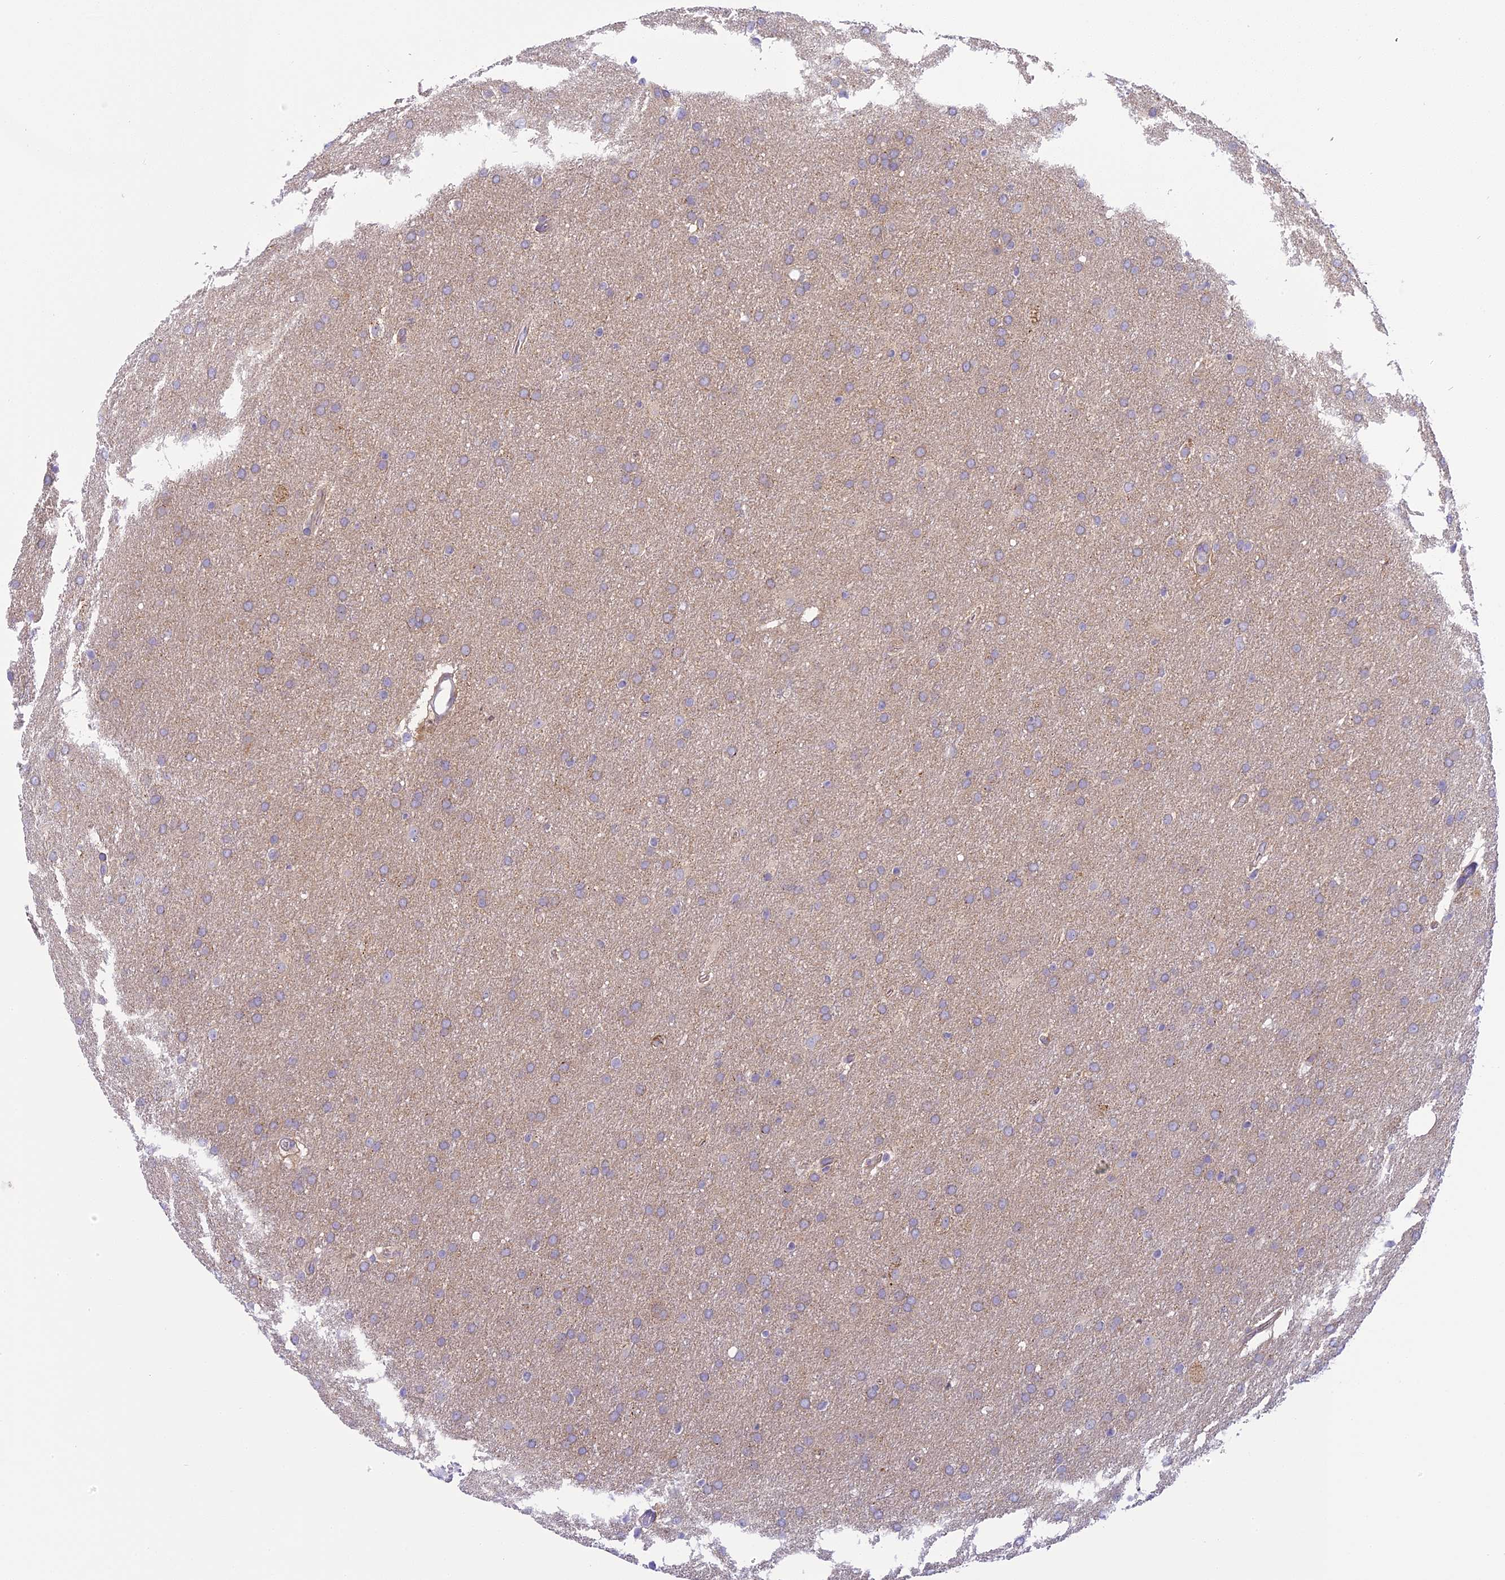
{"staining": {"intensity": "negative", "quantity": "none", "location": "none"}, "tissue": "glioma", "cell_type": "Tumor cells", "image_type": "cancer", "snomed": [{"axis": "morphology", "description": "Glioma, malignant, Low grade"}, {"axis": "topography", "description": "Brain"}], "caption": "IHC histopathology image of neoplastic tissue: human glioma stained with DAB (3,3'-diaminobenzidine) demonstrates no significant protein staining in tumor cells. Nuclei are stained in blue.", "gene": "ARHGEF37", "patient": {"sex": "female", "age": 32}}